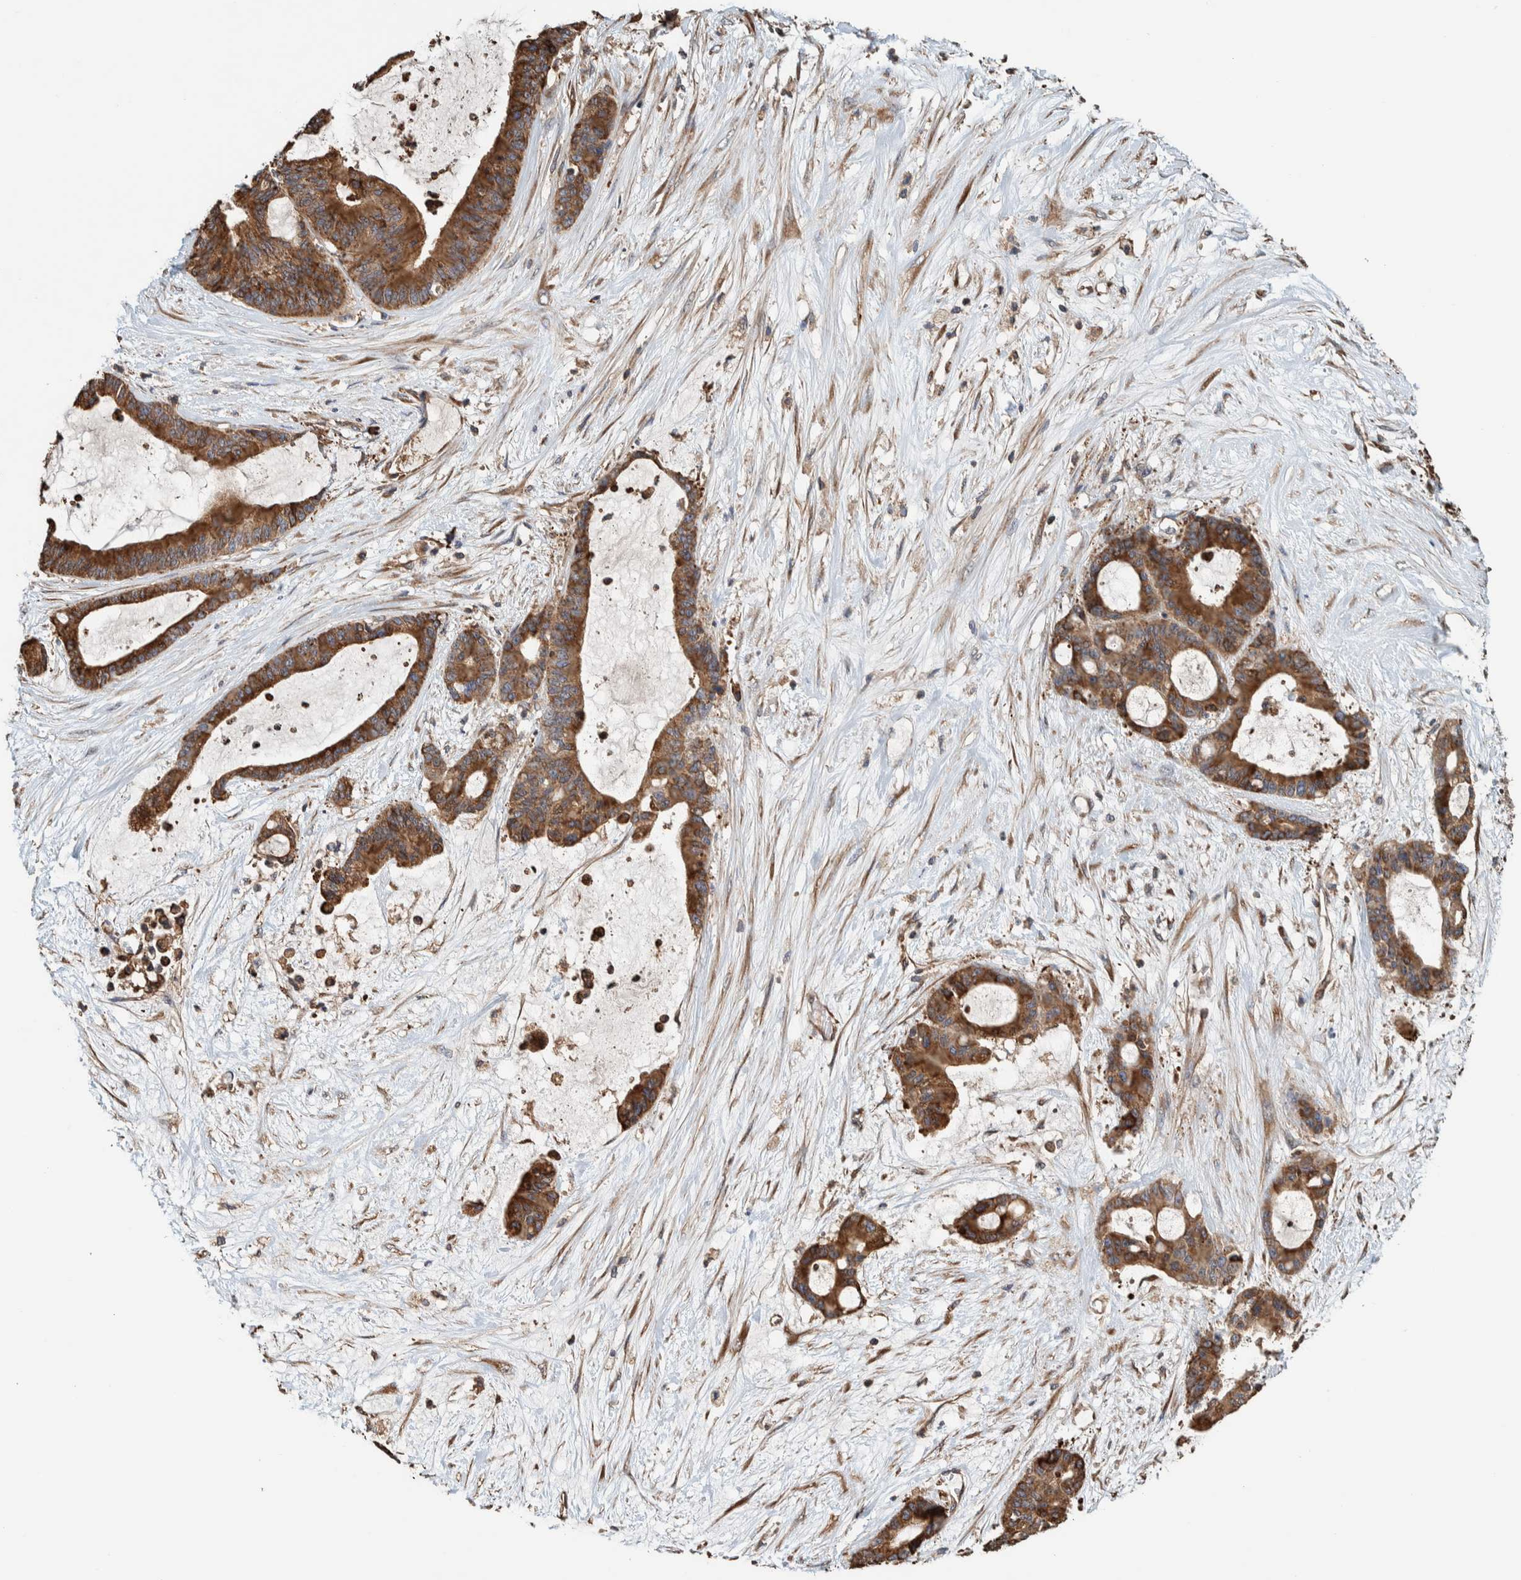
{"staining": {"intensity": "moderate", "quantity": ">75%", "location": "cytoplasmic/membranous"}, "tissue": "liver cancer", "cell_type": "Tumor cells", "image_type": "cancer", "snomed": [{"axis": "morphology", "description": "Cholangiocarcinoma"}, {"axis": "topography", "description": "Liver"}], "caption": "The histopathology image demonstrates immunohistochemical staining of liver cholangiocarcinoma. There is moderate cytoplasmic/membranous staining is appreciated in about >75% of tumor cells.", "gene": "PLA2G3", "patient": {"sex": "female", "age": 73}}